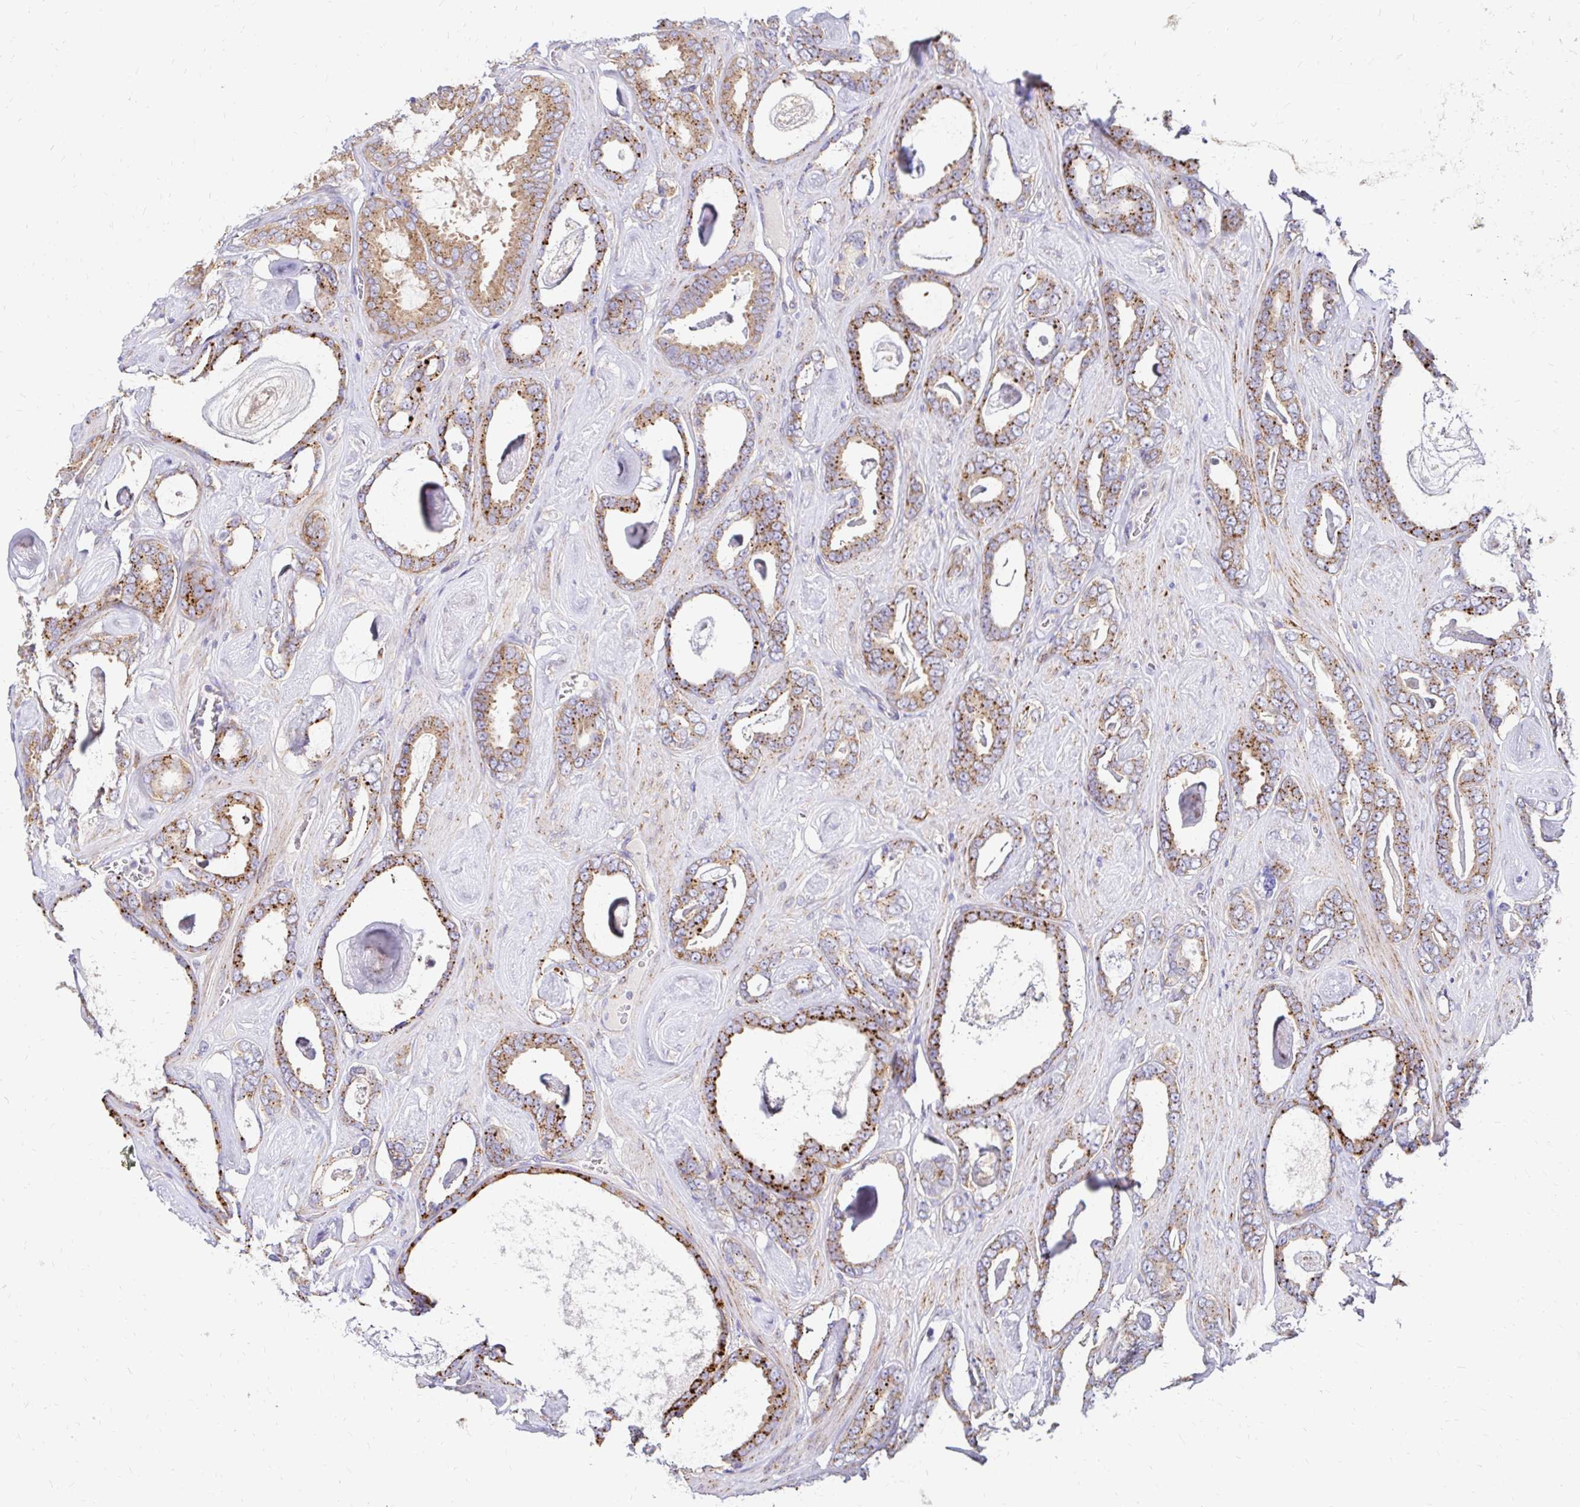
{"staining": {"intensity": "moderate", "quantity": ">75%", "location": "cytoplasmic/membranous"}, "tissue": "prostate cancer", "cell_type": "Tumor cells", "image_type": "cancer", "snomed": [{"axis": "morphology", "description": "Adenocarcinoma, High grade"}, {"axis": "topography", "description": "Prostate"}], "caption": "Protein expression analysis of prostate cancer (adenocarcinoma (high-grade)) exhibits moderate cytoplasmic/membranous positivity in about >75% of tumor cells.", "gene": "IDUA", "patient": {"sex": "male", "age": 63}}